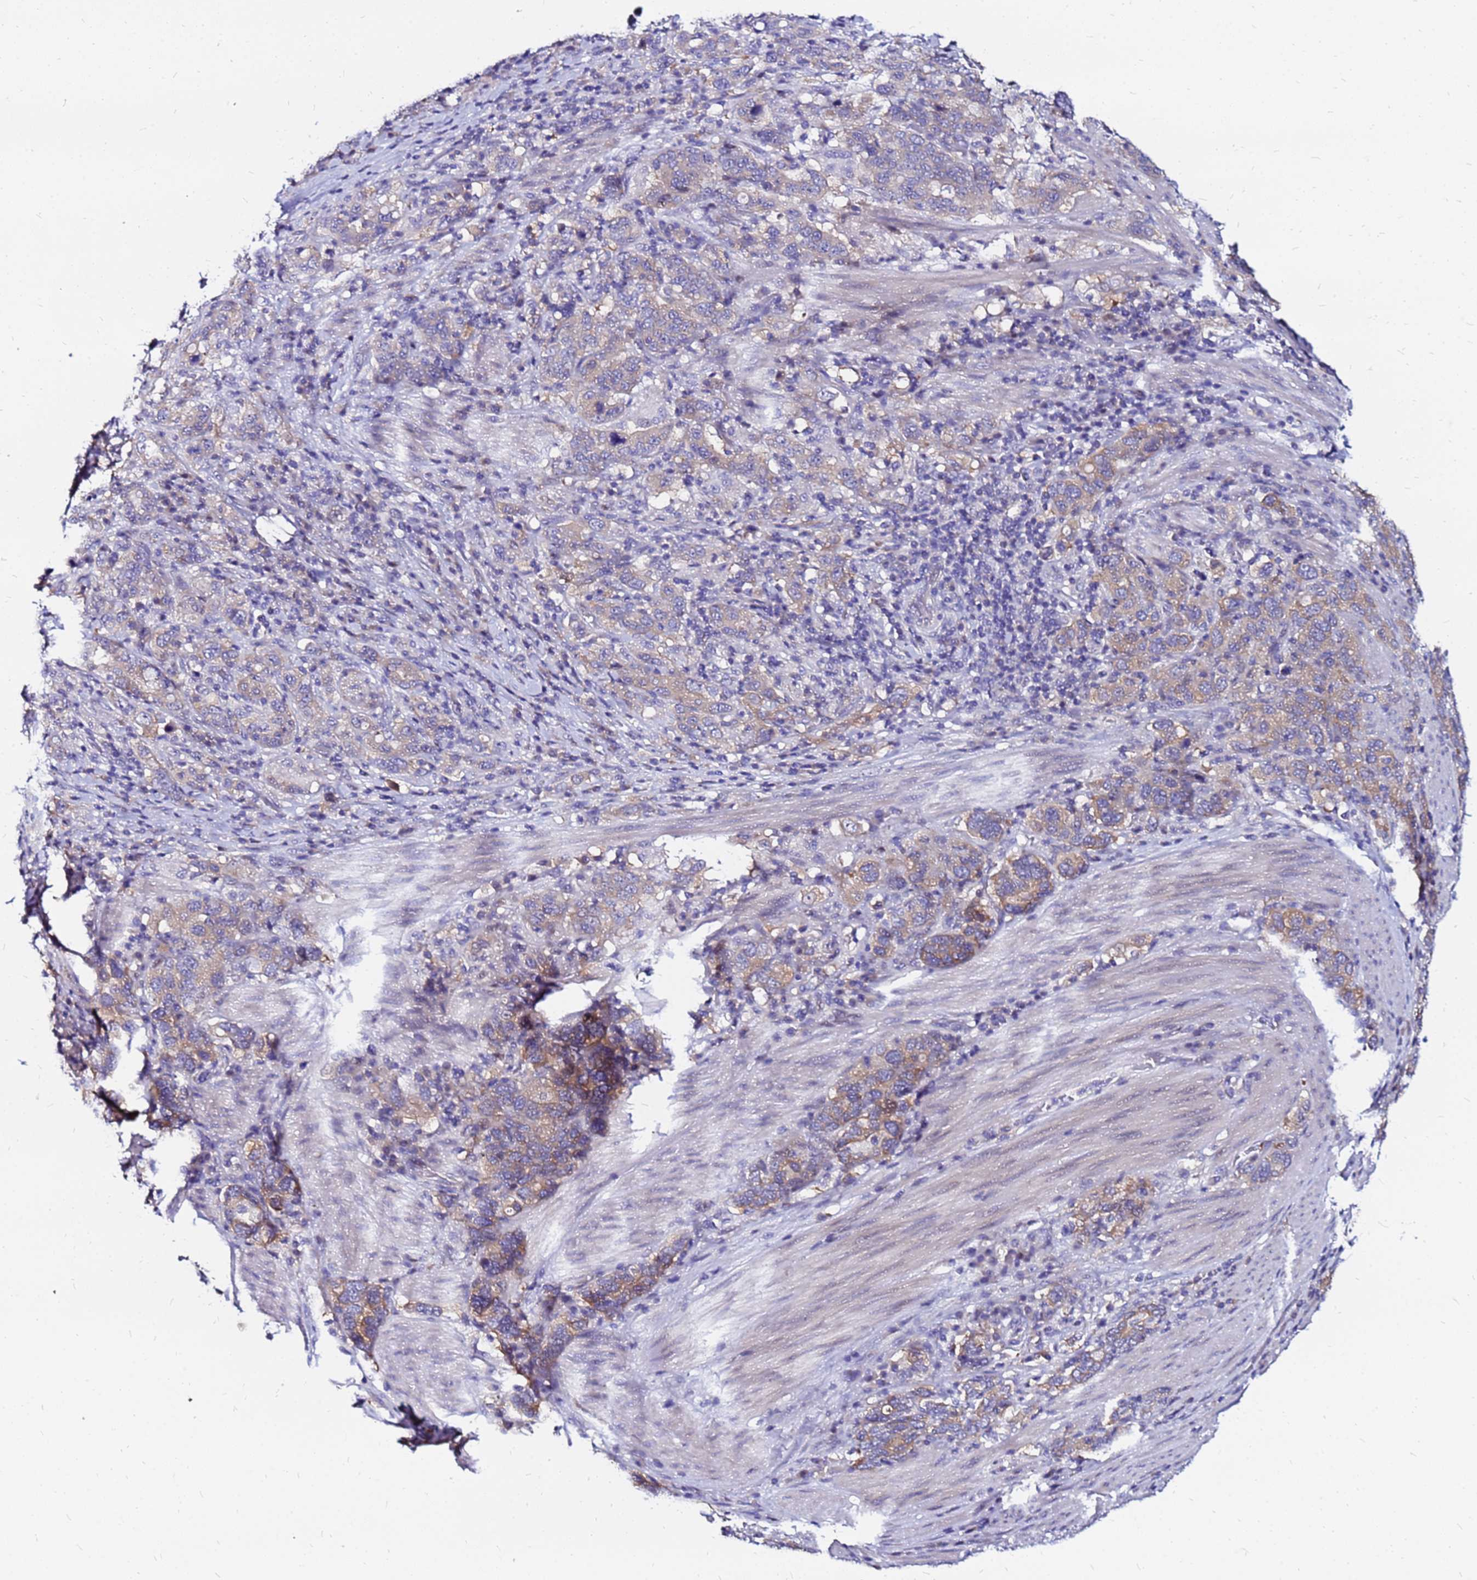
{"staining": {"intensity": "weak", "quantity": "25%-75%", "location": "cytoplasmic/membranous"}, "tissue": "stomach cancer", "cell_type": "Tumor cells", "image_type": "cancer", "snomed": [{"axis": "morphology", "description": "Adenocarcinoma, NOS"}, {"axis": "topography", "description": "Stomach, upper"}, {"axis": "topography", "description": "Stomach"}], "caption": "An immunohistochemistry (IHC) photomicrograph of neoplastic tissue is shown. Protein staining in brown shows weak cytoplasmic/membranous positivity in stomach cancer within tumor cells.", "gene": "ARHGEF5", "patient": {"sex": "male", "age": 62}}